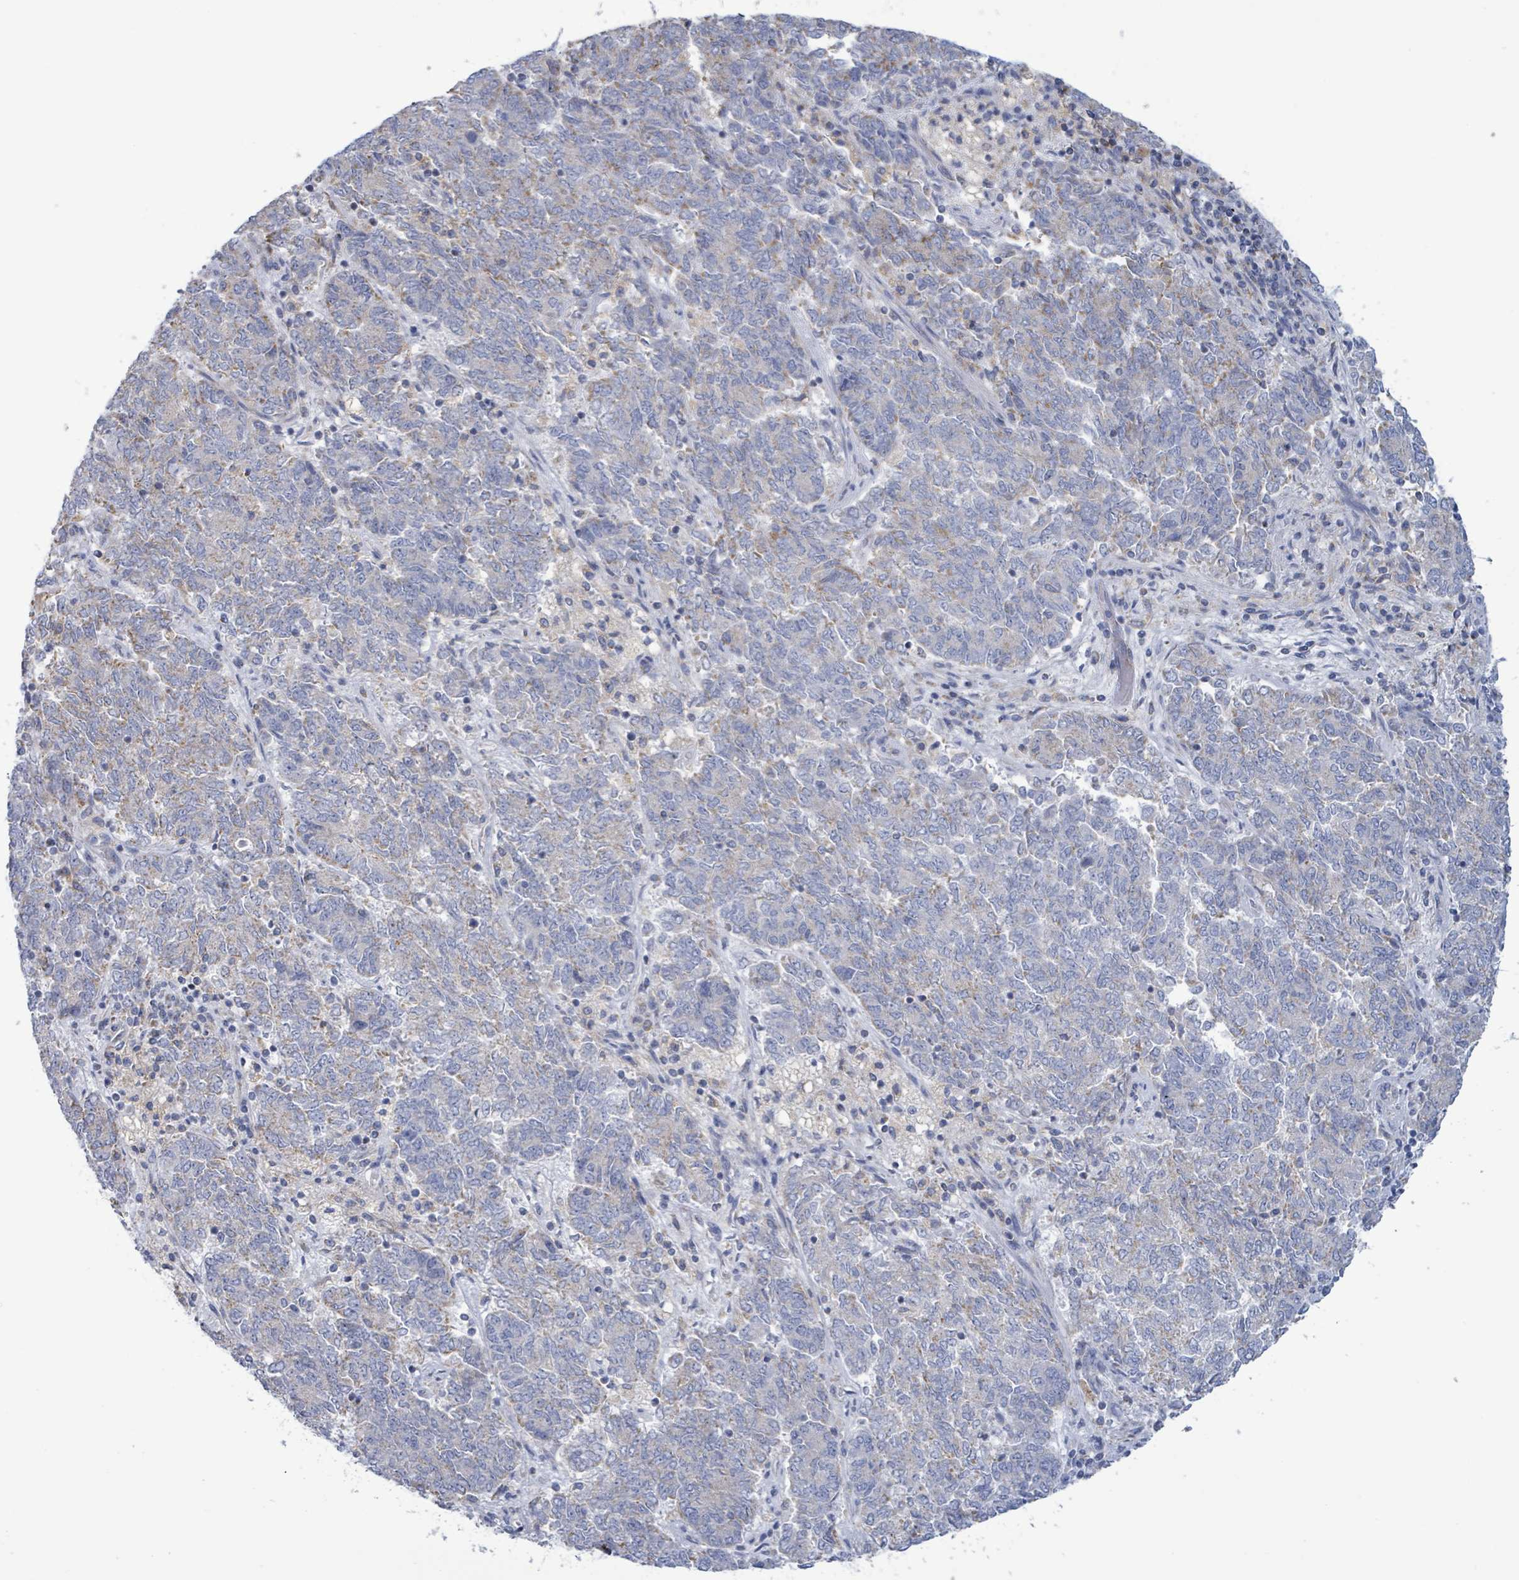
{"staining": {"intensity": "weak", "quantity": "<25%", "location": "cytoplasmic/membranous"}, "tissue": "endometrial cancer", "cell_type": "Tumor cells", "image_type": "cancer", "snomed": [{"axis": "morphology", "description": "Adenocarcinoma, NOS"}, {"axis": "topography", "description": "Endometrium"}], "caption": "IHC histopathology image of human adenocarcinoma (endometrial) stained for a protein (brown), which exhibits no expression in tumor cells.", "gene": "AKR1C4", "patient": {"sex": "female", "age": 80}}